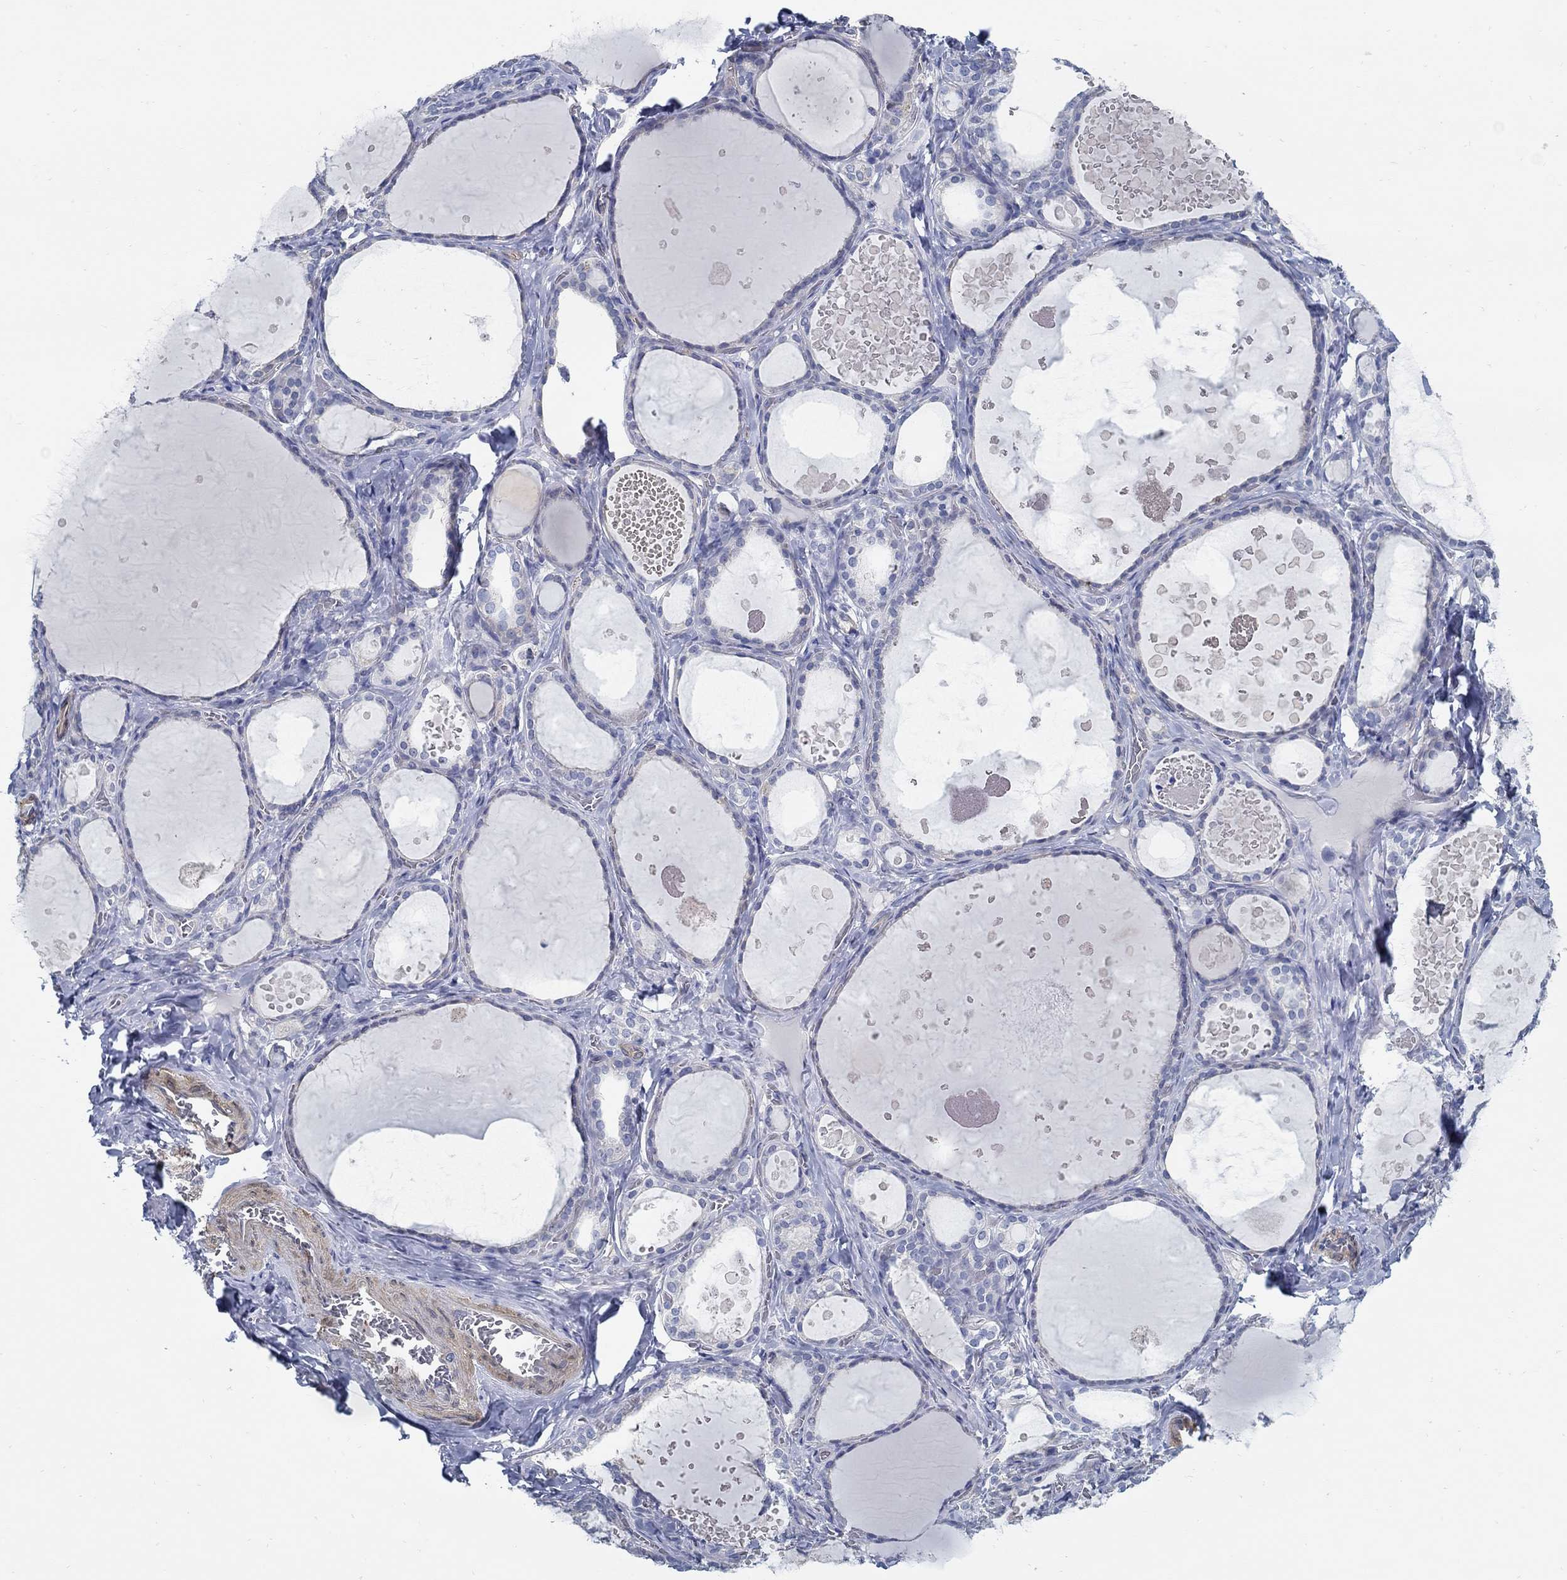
{"staining": {"intensity": "negative", "quantity": "none", "location": "none"}, "tissue": "thyroid gland", "cell_type": "Glandular cells", "image_type": "normal", "snomed": [{"axis": "morphology", "description": "Normal tissue, NOS"}, {"axis": "topography", "description": "Thyroid gland"}], "caption": "High power microscopy micrograph of an IHC image of unremarkable thyroid gland, revealing no significant staining in glandular cells. (Brightfield microscopy of DAB (3,3'-diaminobenzidine) immunohistochemistry at high magnification).", "gene": "C15orf39", "patient": {"sex": "female", "age": 56}}